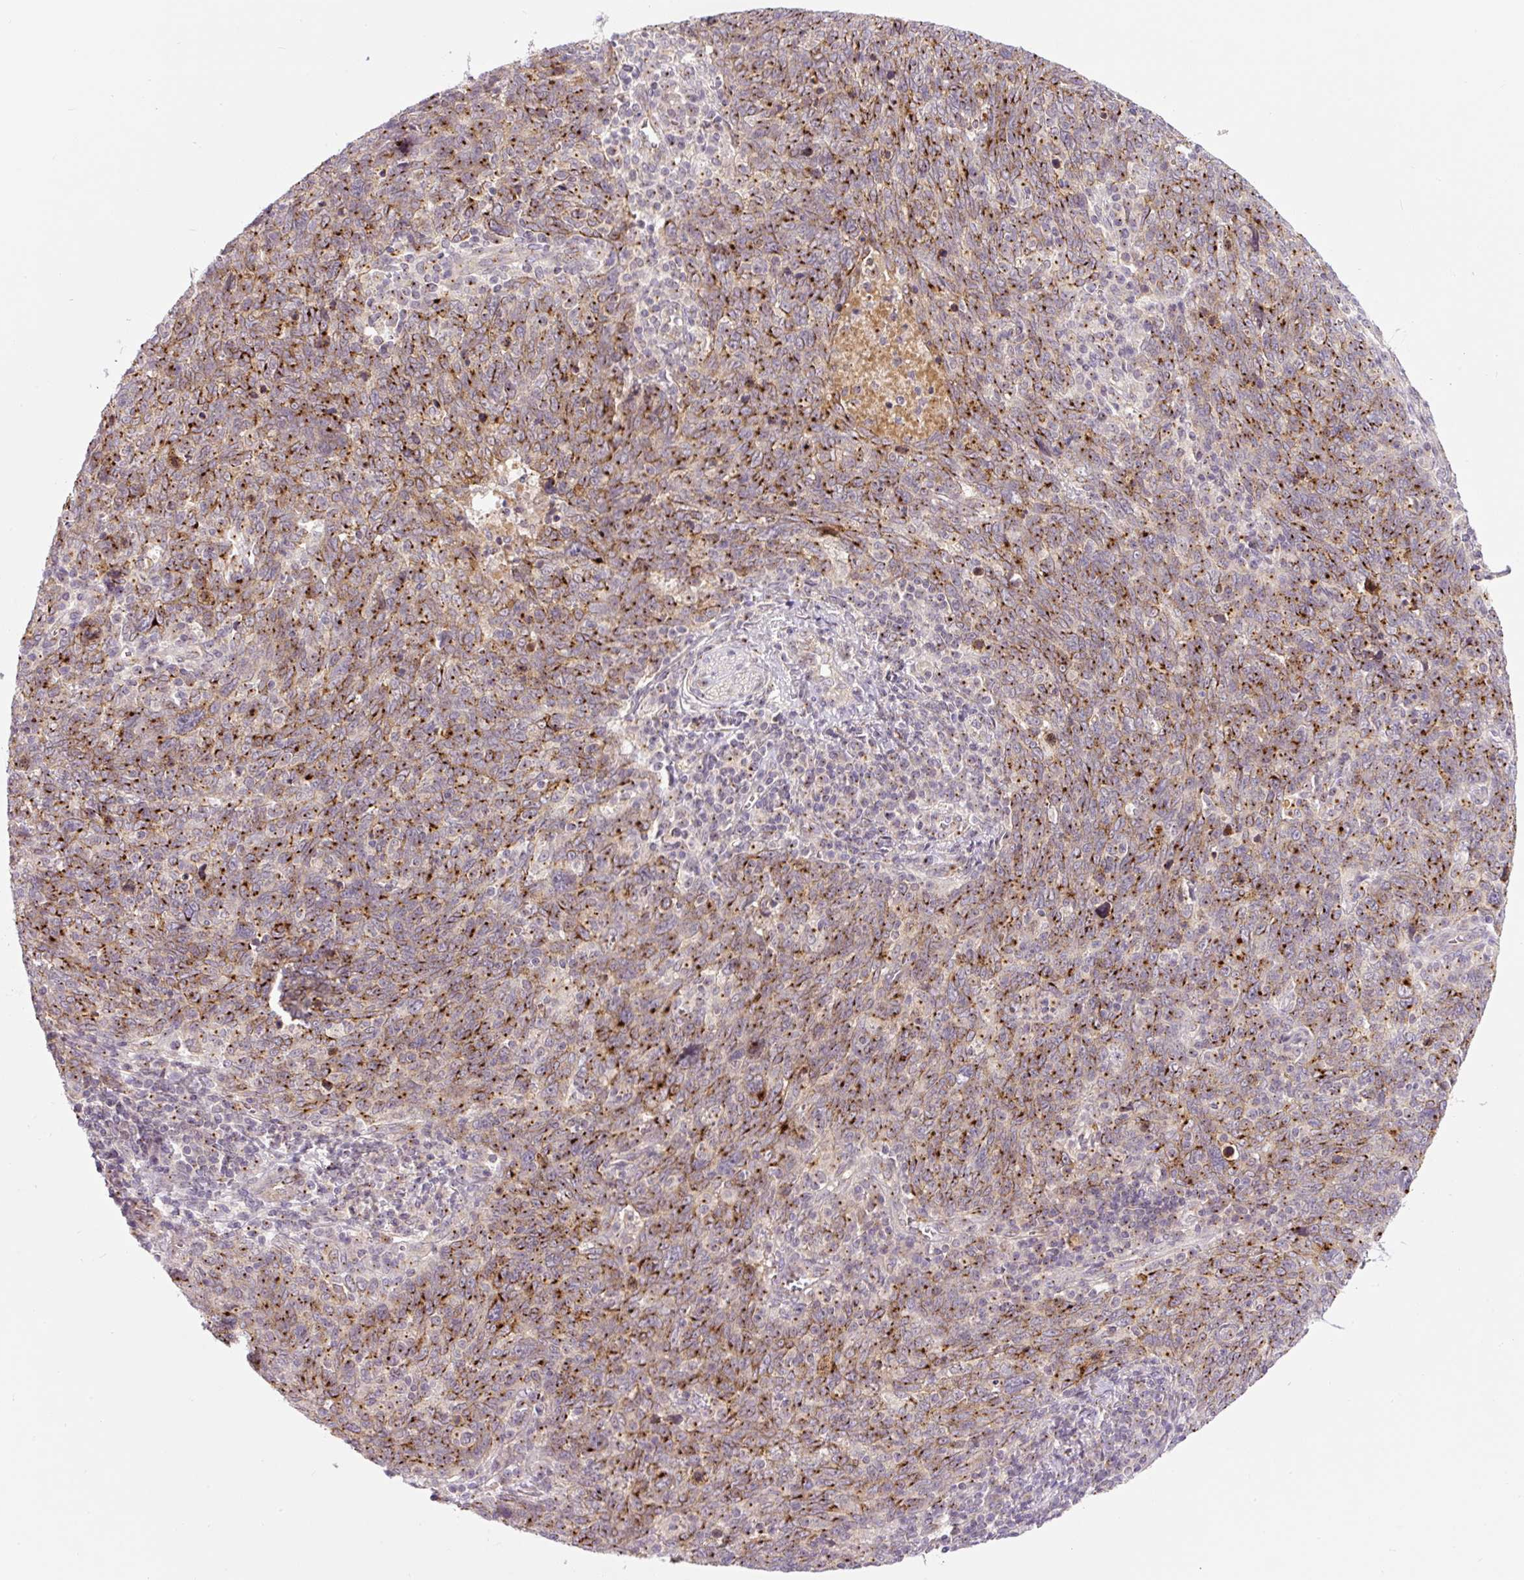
{"staining": {"intensity": "strong", "quantity": ">75%", "location": "cytoplasmic/membranous"}, "tissue": "lung cancer", "cell_type": "Tumor cells", "image_type": "cancer", "snomed": [{"axis": "morphology", "description": "Squamous cell carcinoma, NOS"}, {"axis": "topography", "description": "Lung"}], "caption": "The histopathology image demonstrates staining of lung cancer, revealing strong cytoplasmic/membranous protein staining (brown color) within tumor cells.", "gene": "PCM1", "patient": {"sex": "female", "age": 72}}